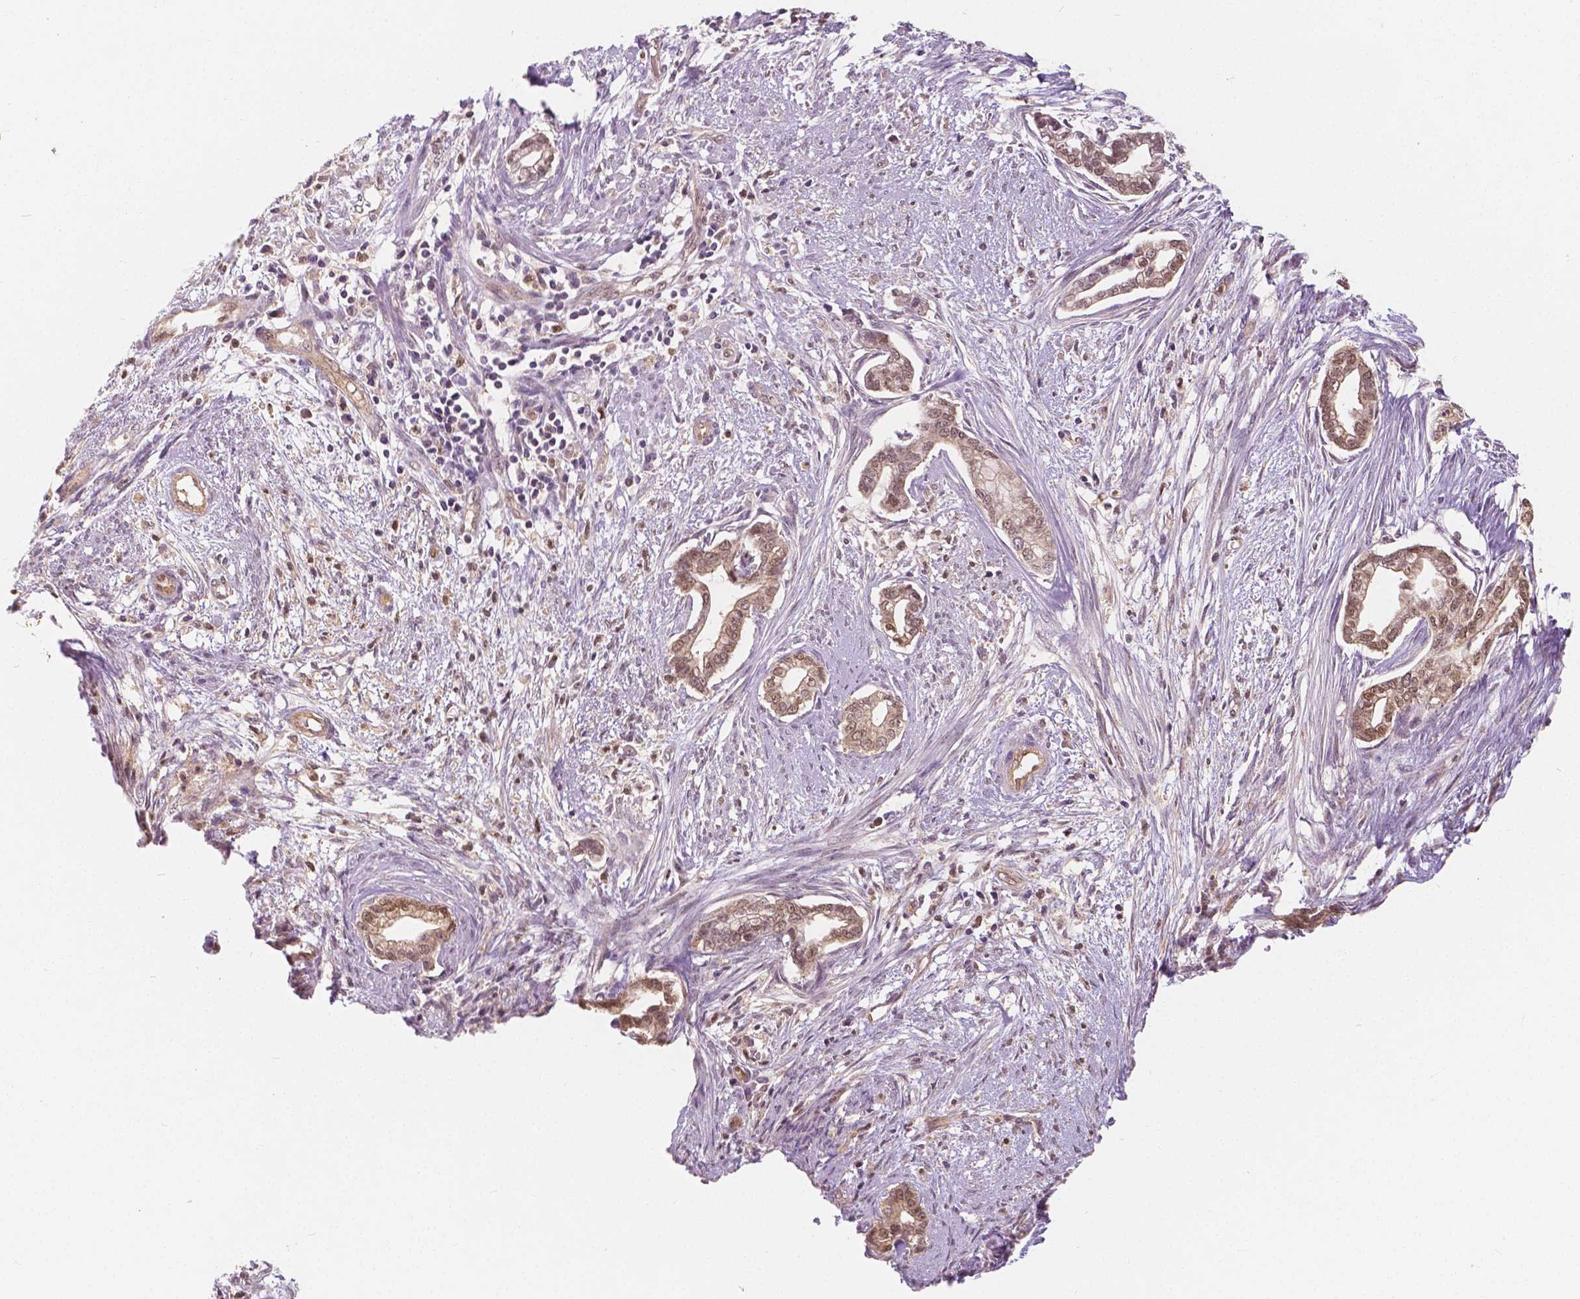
{"staining": {"intensity": "moderate", "quantity": ">75%", "location": "cytoplasmic/membranous,nuclear"}, "tissue": "cervical cancer", "cell_type": "Tumor cells", "image_type": "cancer", "snomed": [{"axis": "morphology", "description": "Adenocarcinoma, NOS"}, {"axis": "topography", "description": "Cervix"}], "caption": "Moderate cytoplasmic/membranous and nuclear staining is present in approximately >75% of tumor cells in cervical adenocarcinoma.", "gene": "NAPRT", "patient": {"sex": "female", "age": 62}}